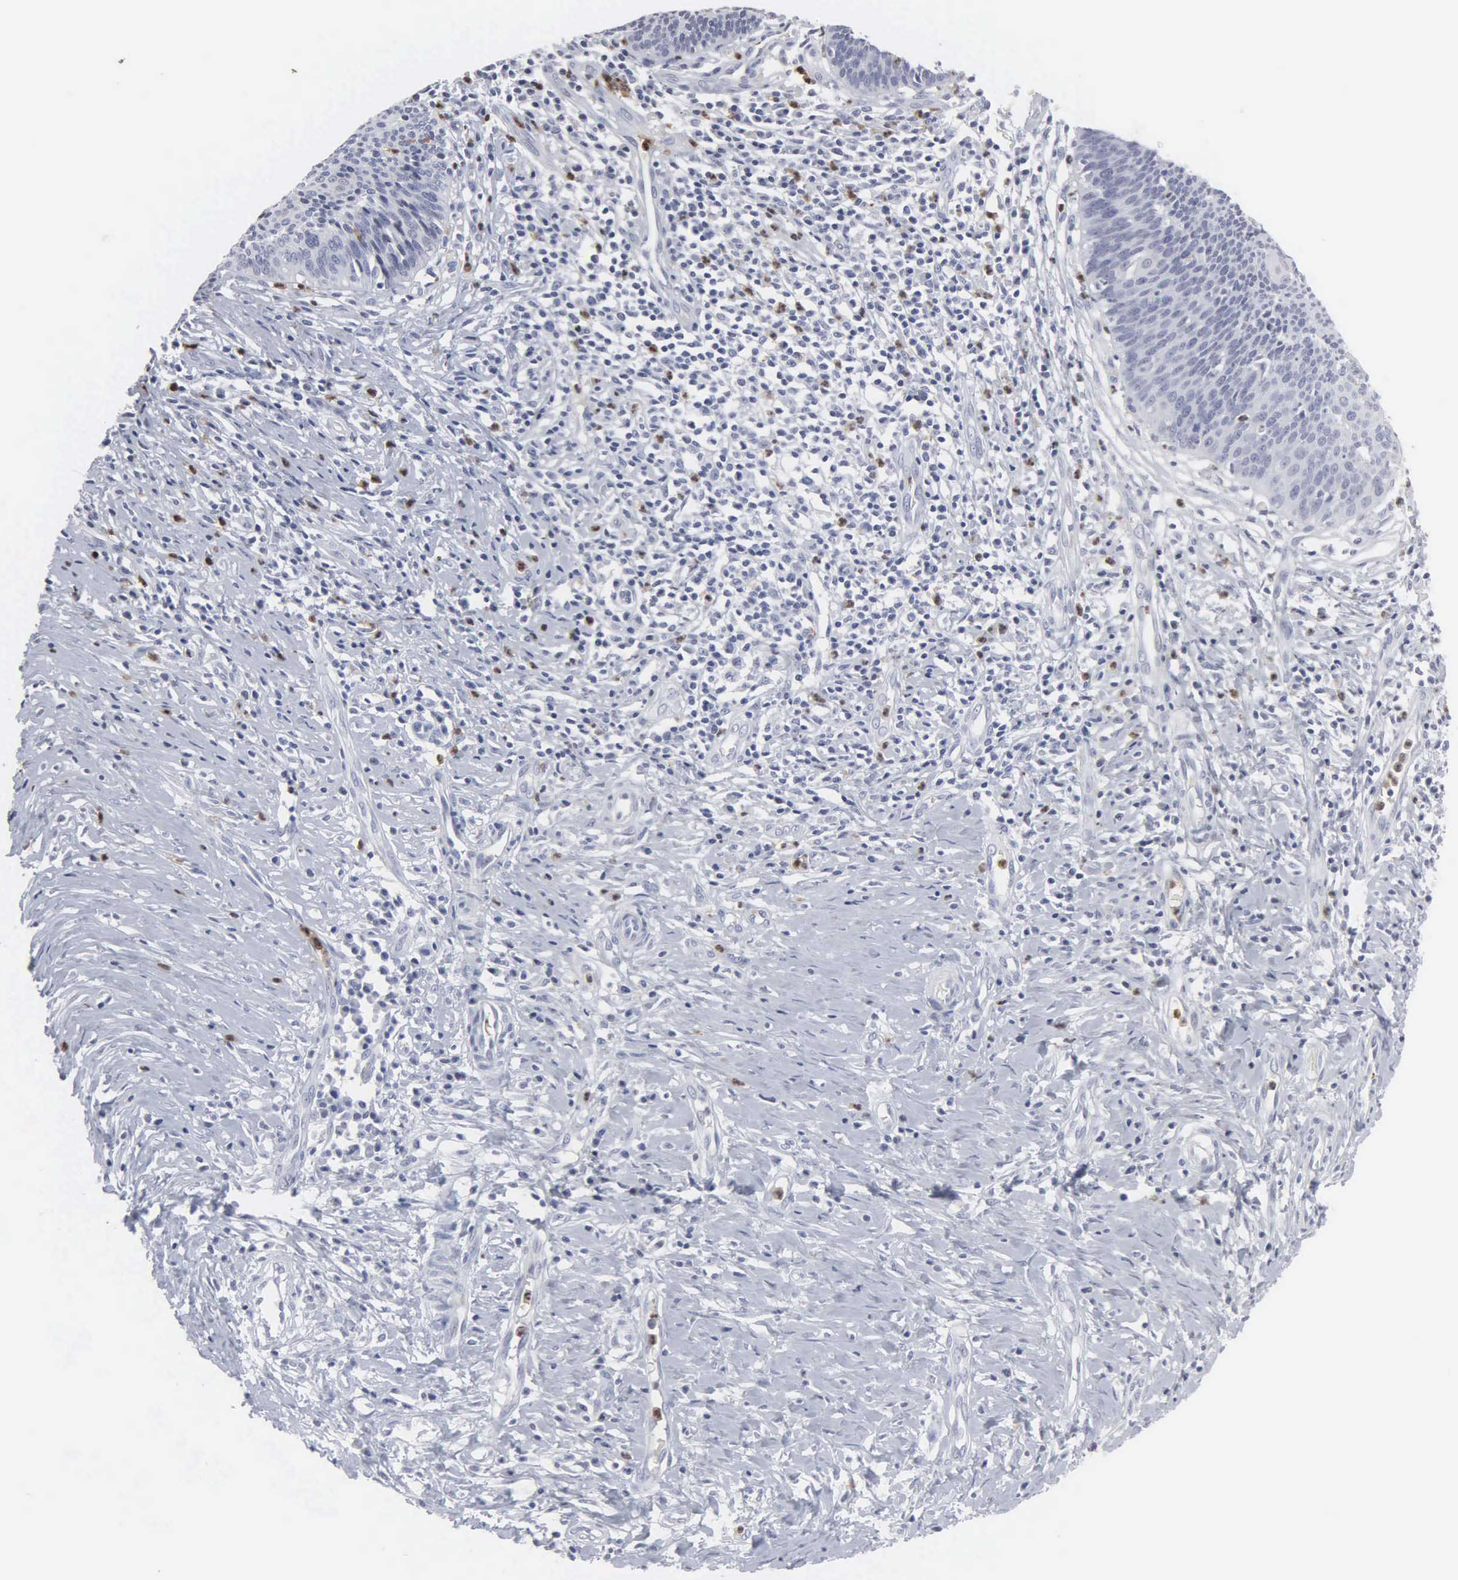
{"staining": {"intensity": "negative", "quantity": "none", "location": "none"}, "tissue": "cervical cancer", "cell_type": "Tumor cells", "image_type": "cancer", "snomed": [{"axis": "morphology", "description": "Squamous cell carcinoma, NOS"}, {"axis": "topography", "description": "Cervix"}], "caption": "There is no significant positivity in tumor cells of cervical squamous cell carcinoma.", "gene": "SPIN3", "patient": {"sex": "female", "age": 41}}